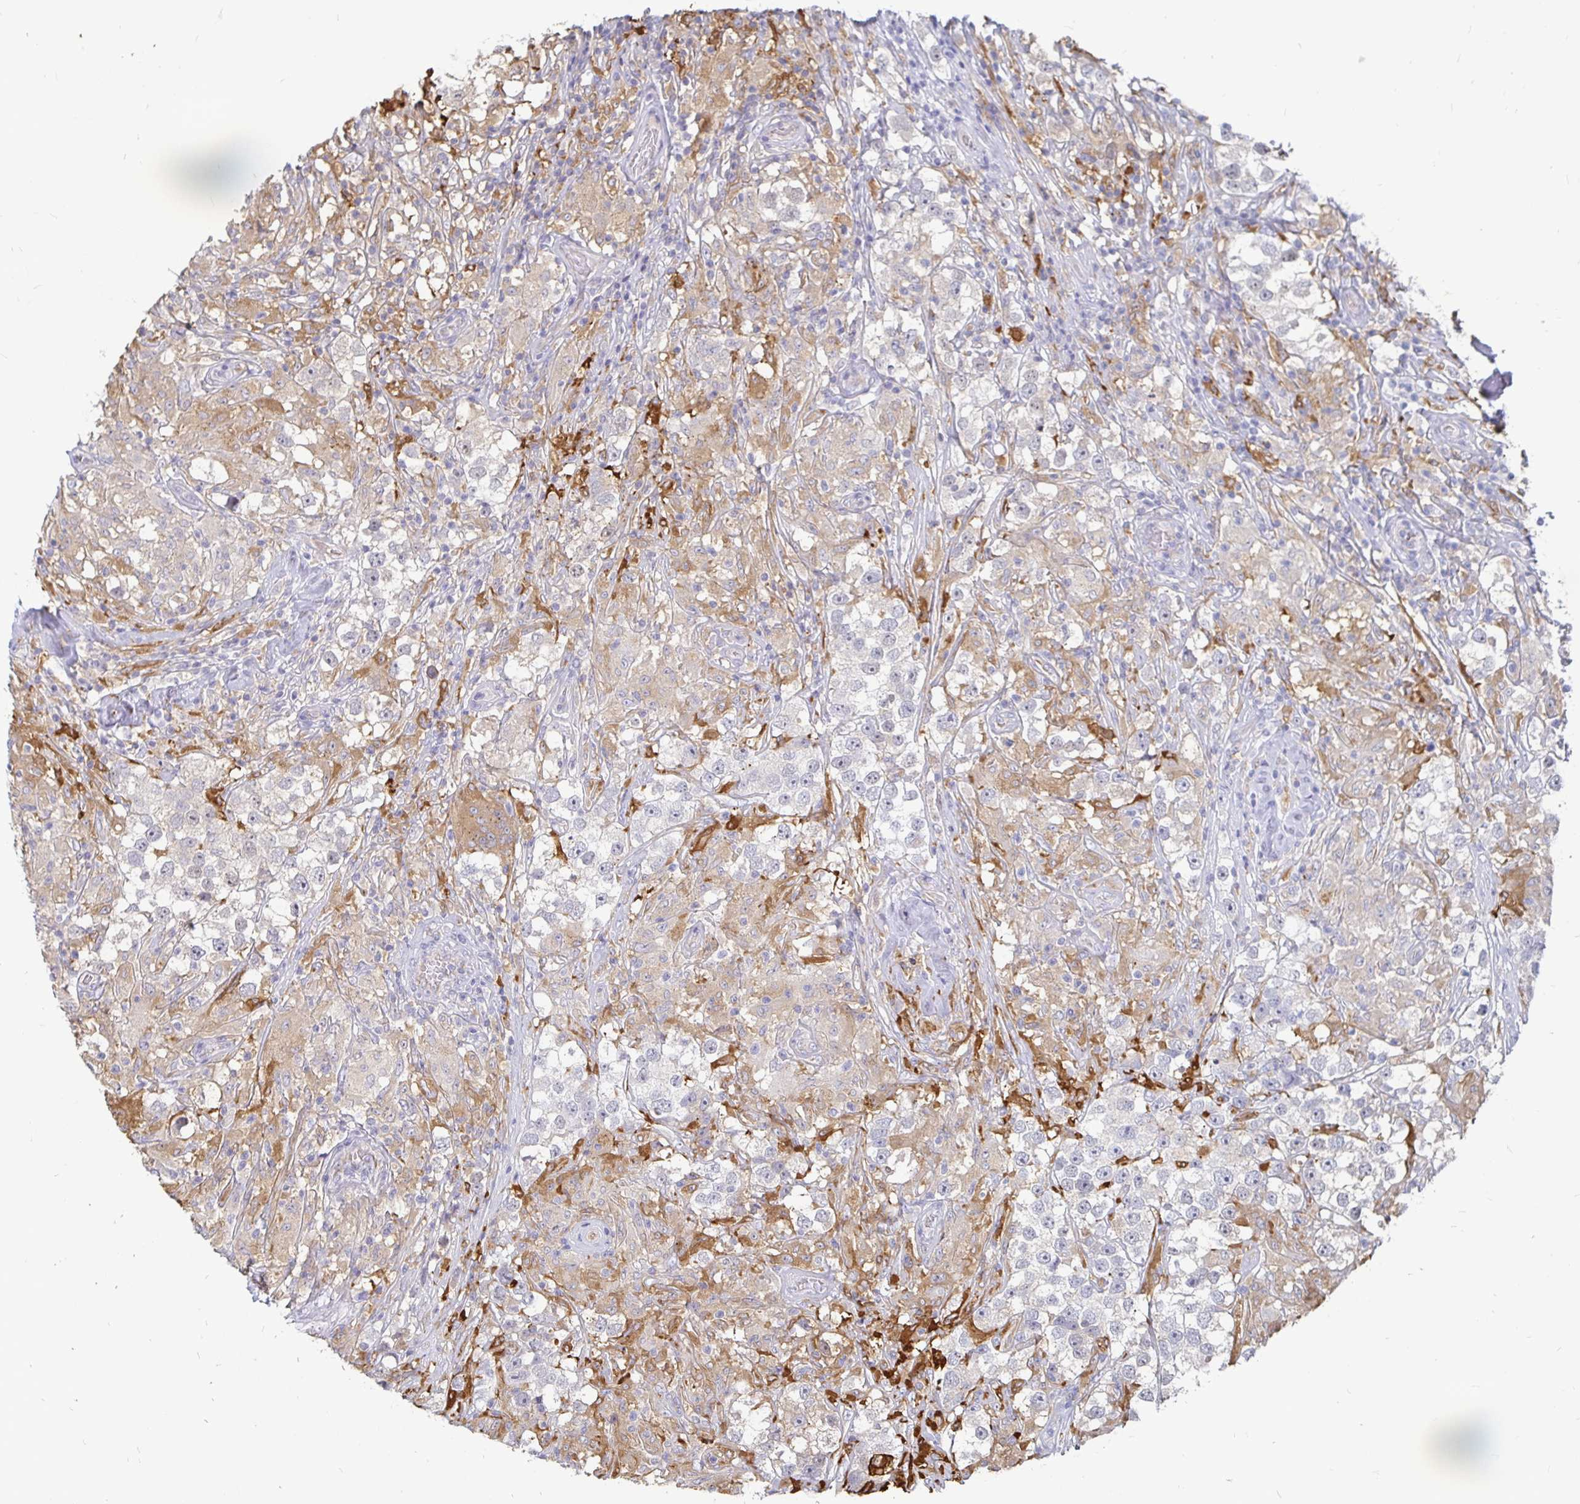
{"staining": {"intensity": "negative", "quantity": "none", "location": "none"}, "tissue": "testis cancer", "cell_type": "Tumor cells", "image_type": "cancer", "snomed": [{"axis": "morphology", "description": "Seminoma, NOS"}, {"axis": "topography", "description": "Testis"}], "caption": "This is an immunohistochemistry (IHC) histopathology image of testis cancer. There is no positivity in tumor cells.", "gene": "CCDC85A", "patient": {"sex": "male", "age": 46}}